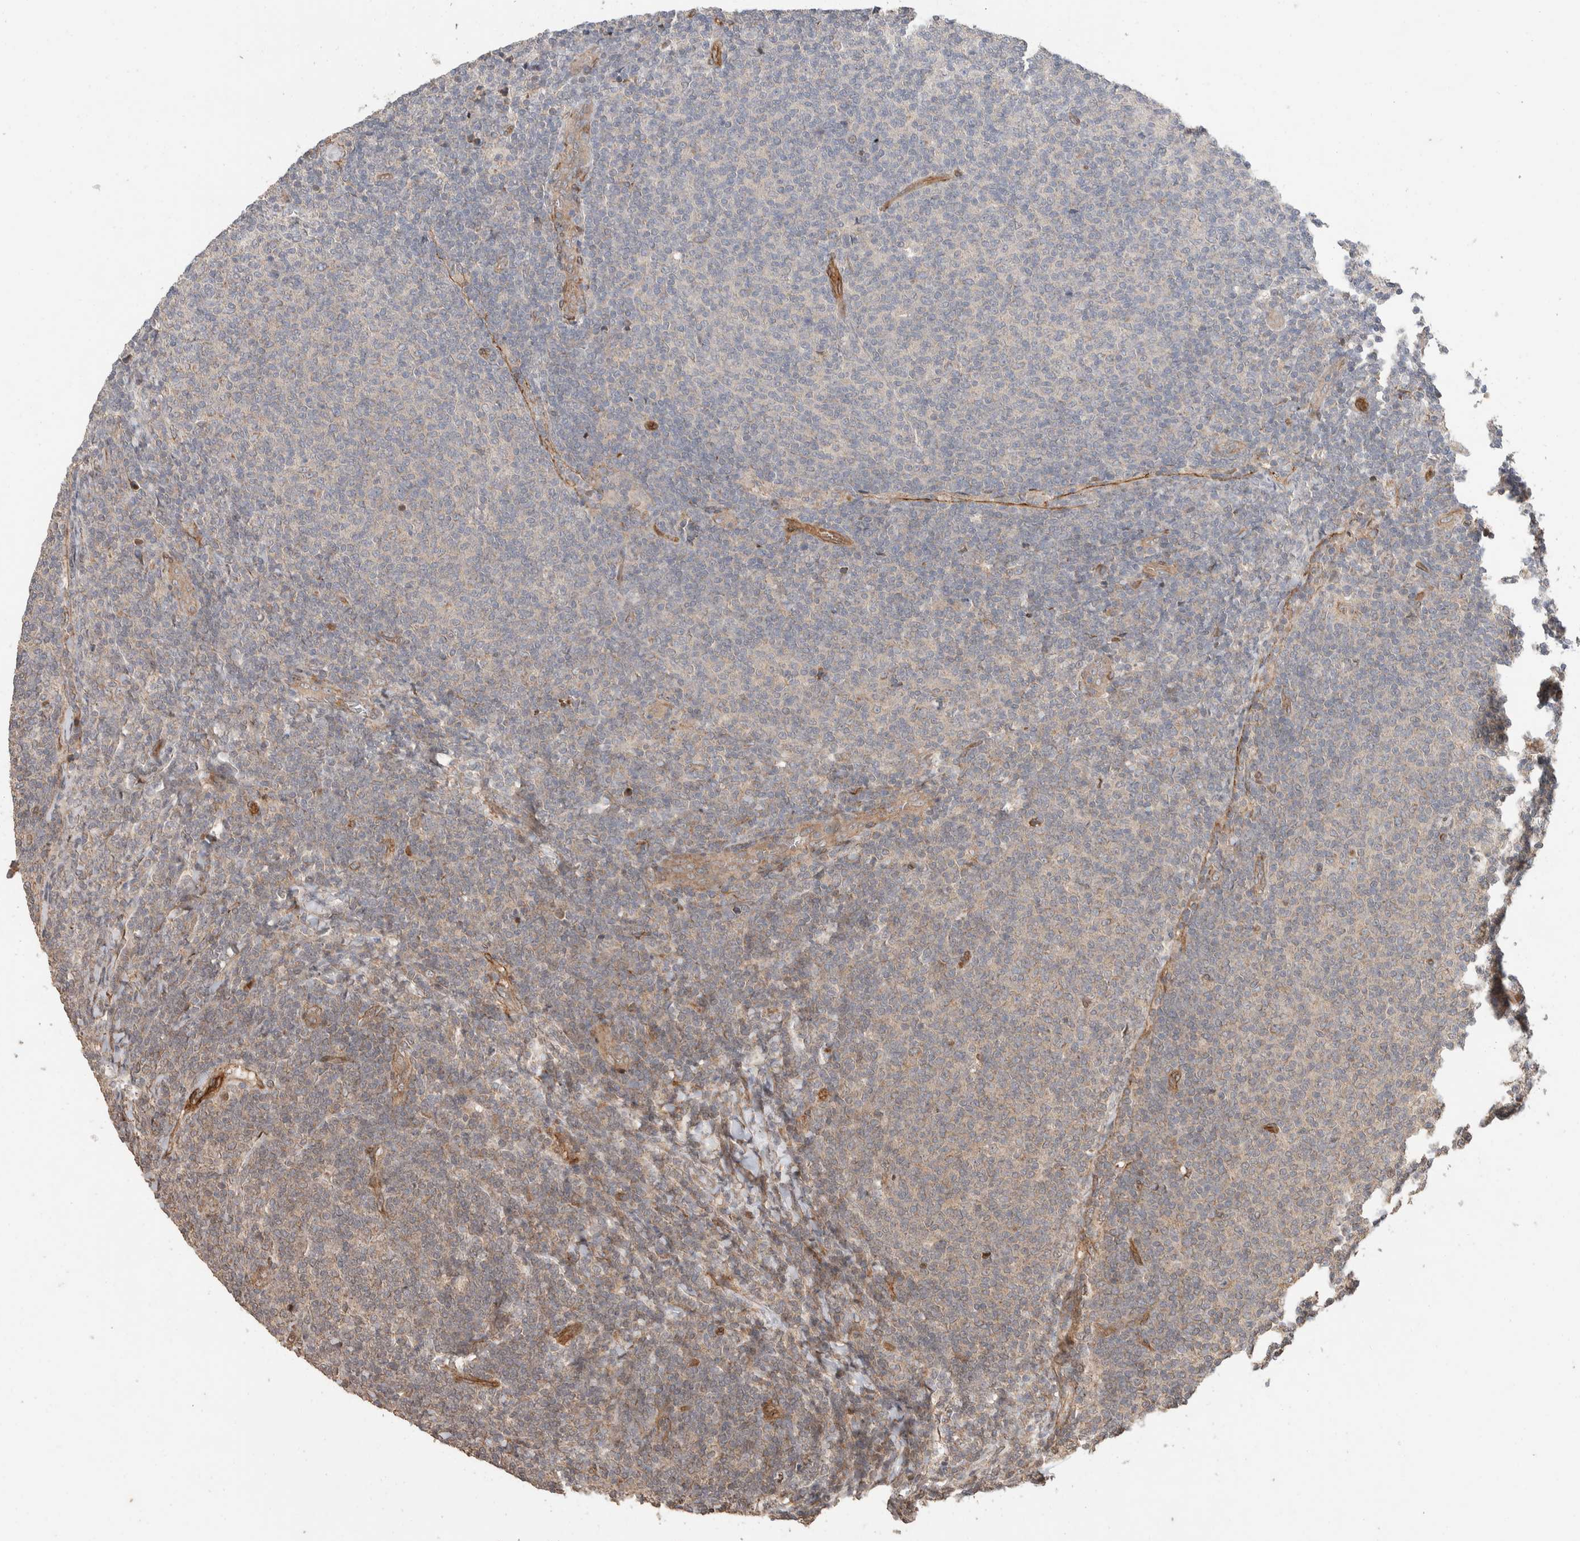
{"staining": {"intensity": "weak", "quantity": "<25%", "location": "cytoplasmic/membranous"}, "tissue": "lymphoma", "cell_type": "Tumor cells", "image_type": "cancer", "snomed": [{"axis": "morphology", "description": "Malignant lymphoma, non-Hodgkin's type, Low grade"}, {"axis": "topography", "description": "Lymph node"}], "caption": "Low-grade malignant lymphoma, non-Hodgkin's type was stained to show a protein in brown. There is no significant staining in tumor cells.", "gene": "ERC1", "patient": {"sex": "male", "age": 66}}